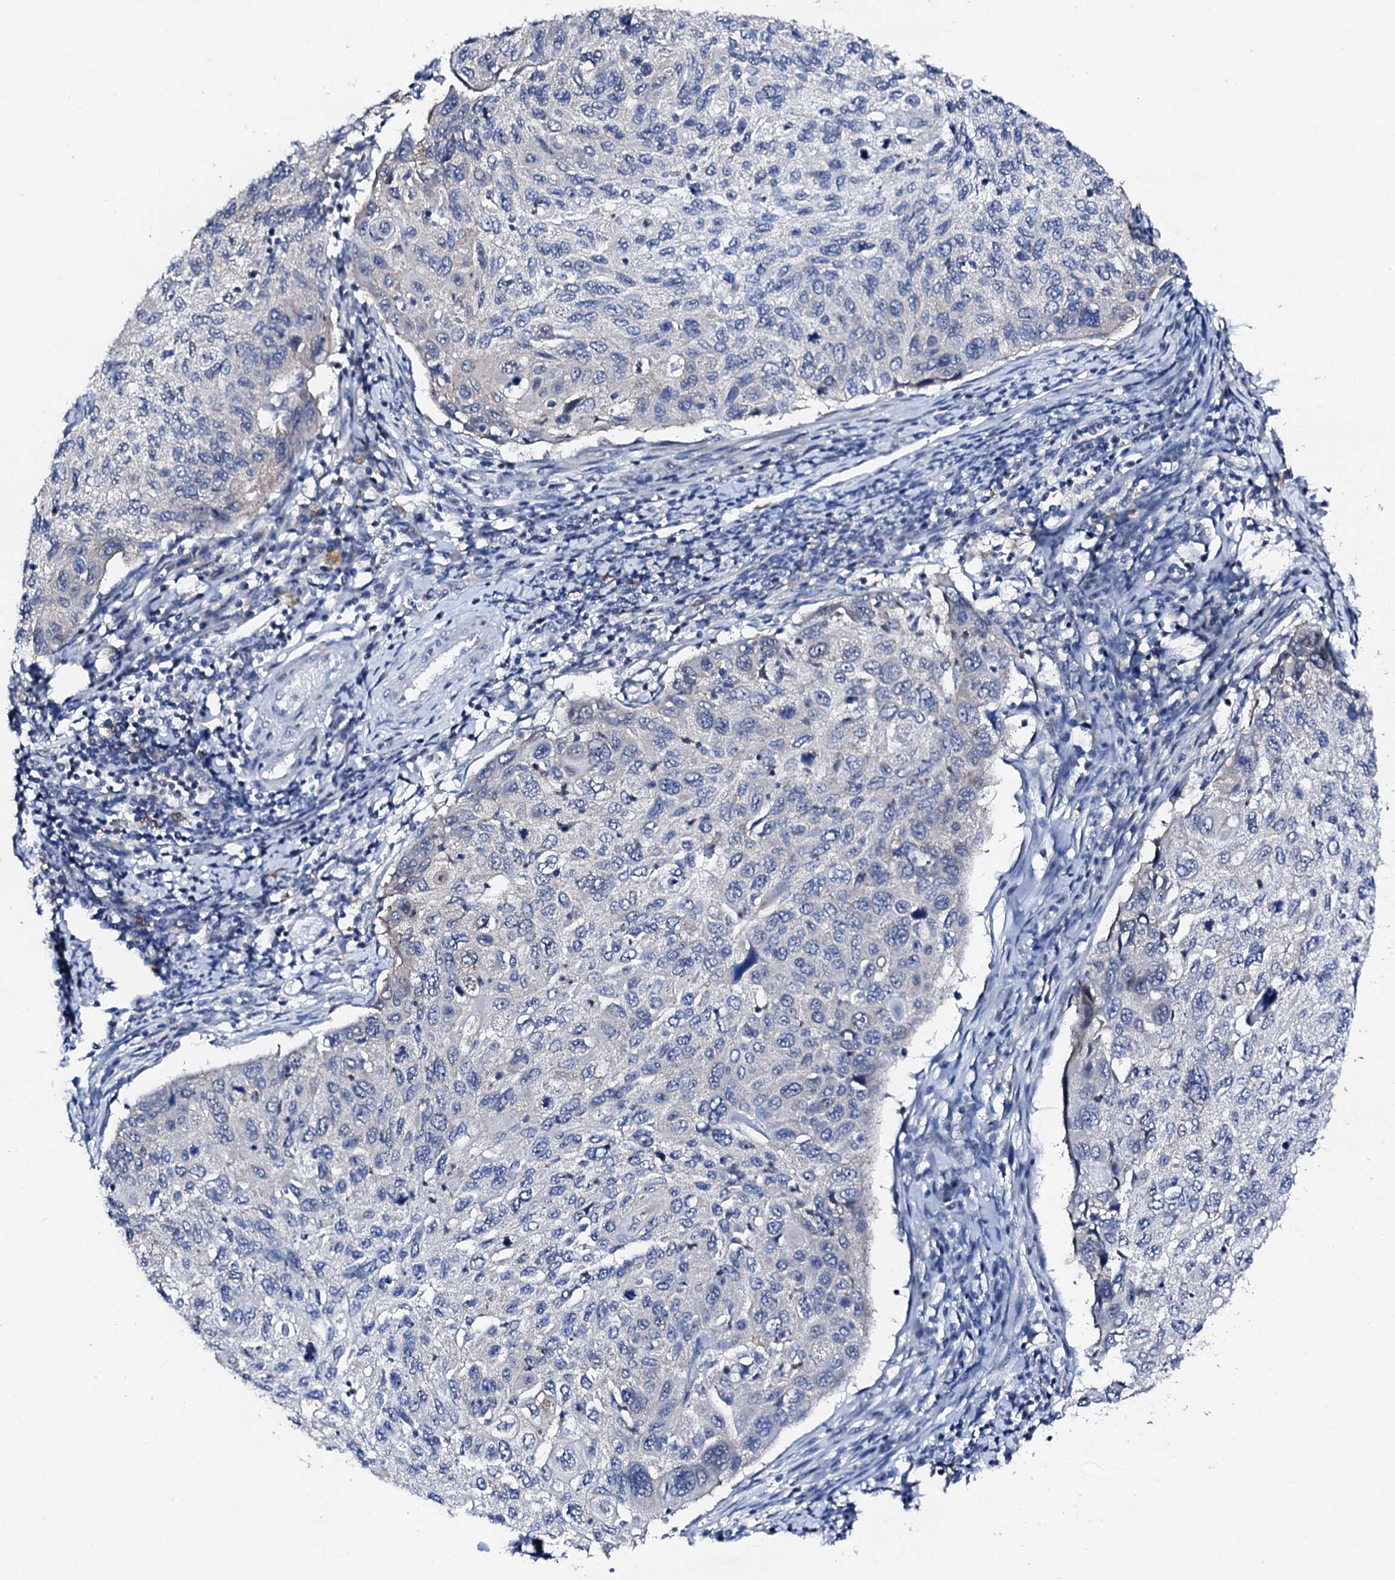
{"staining": {"intensity": "negative", "quantity": "none", "location": "none"}, "tissue": "cervical cancer", "cell_type": "Tumor cells", "image_type": "cancer", "snomed": [{"axis": "morphology", "description": "Squamous cell carcinoma, NOS"}, {"axis": "topography", "description": "Cervix"}], "caption": "Histopathology image shows no significant protein expression in tumor cells of cervical cancer.", "gene": "TRAFD1", "patient": {"sex": "female", "age": 70}}